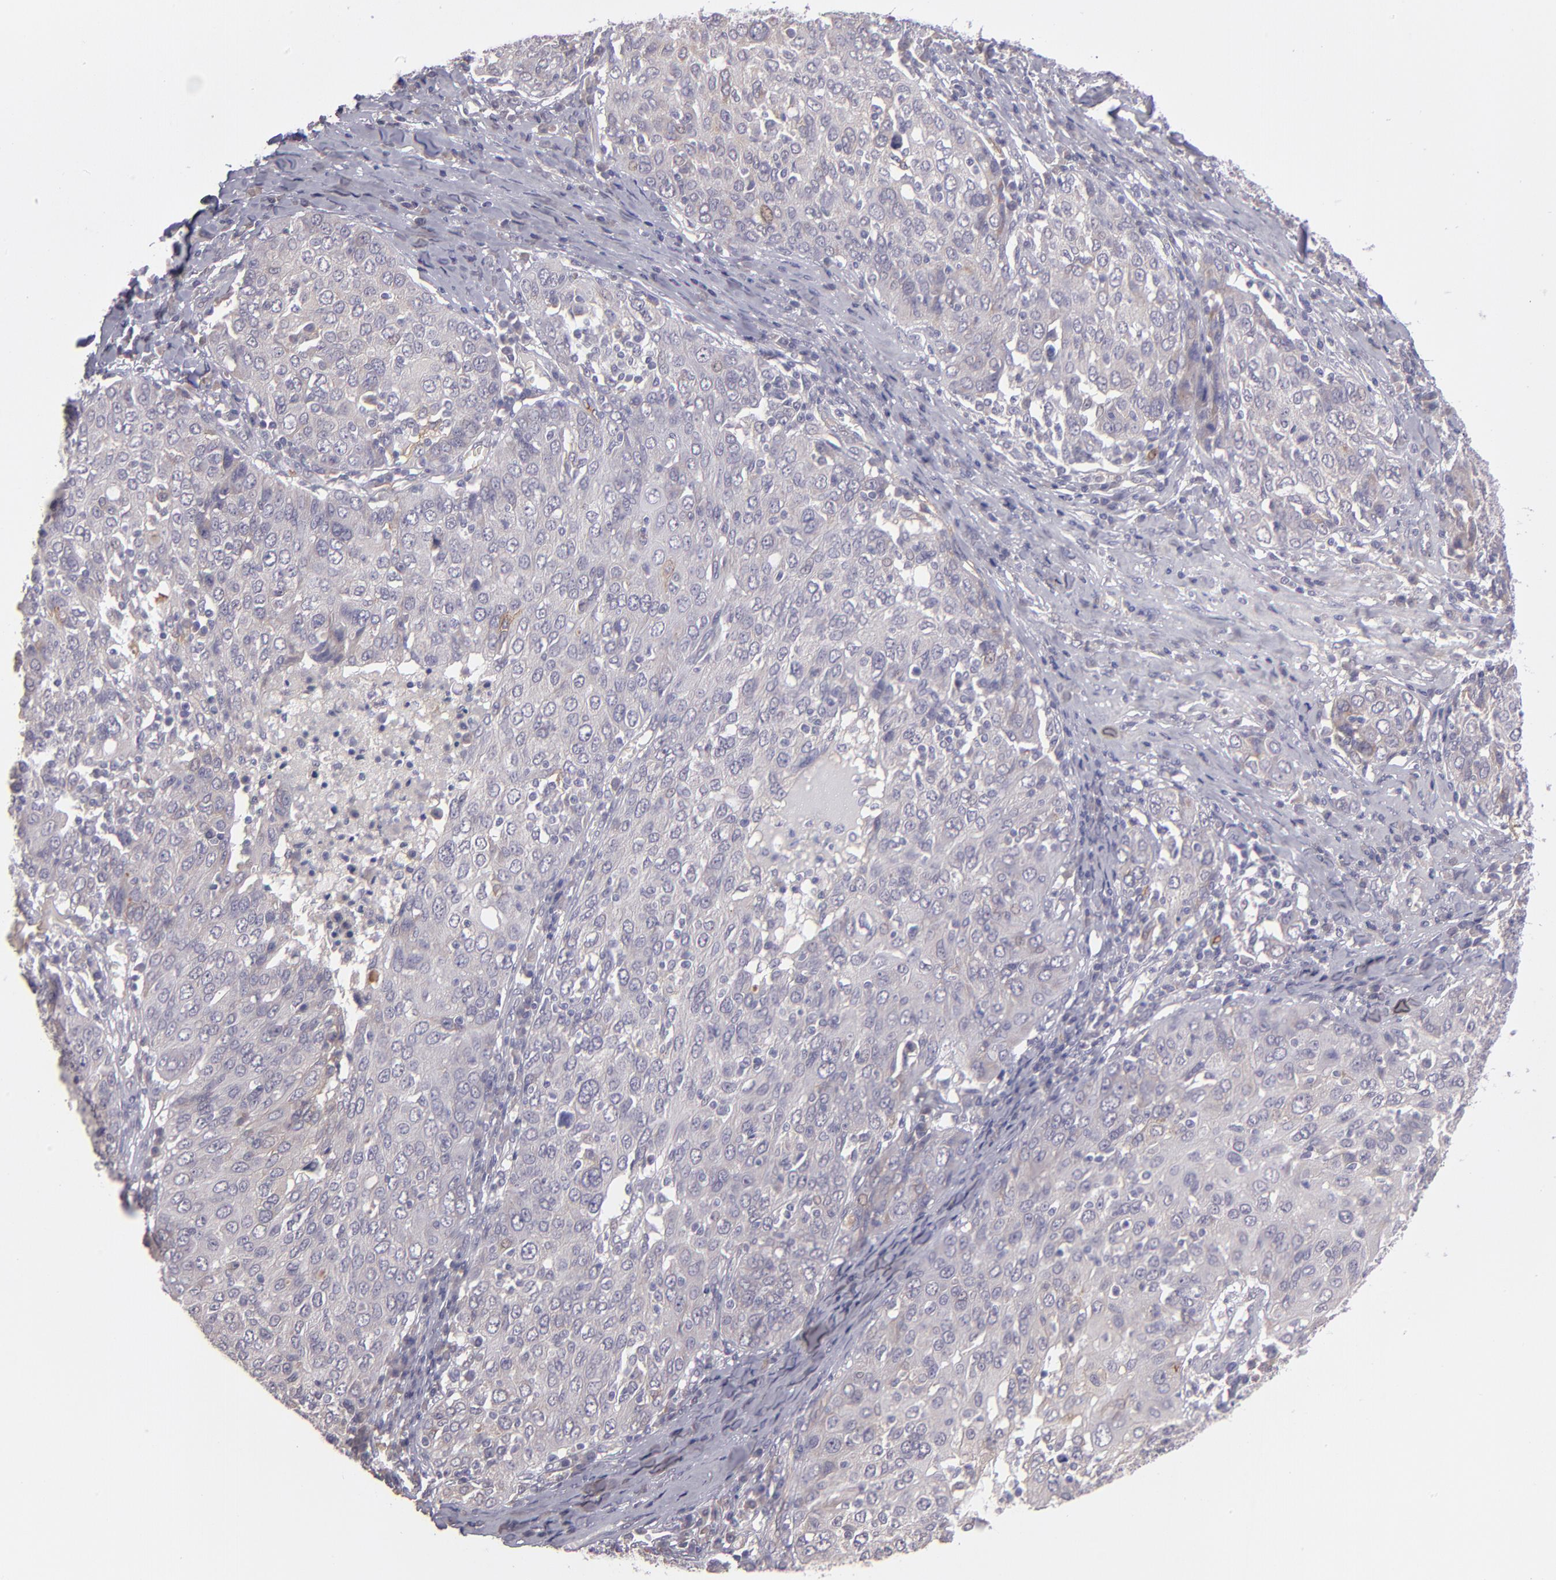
{"staining": {"intensity": "negative", "quantity": "none", "location": "none"}, "tissue": "ovarian cancer", "cell_type": "Tumor cells", "image_type": "cancer", "snomed": [{"axis": "morphology", "description": "Carcinoma, endometroid"}, {"axis": "topography", "description": "Ovary"}], "caption": "A histopathology image of human ovarian cancer (endometroid carcinoma) is negative for staining in tumor cells.", "gene": "THBD", "patient": {"sex": "female", "age": 50}}